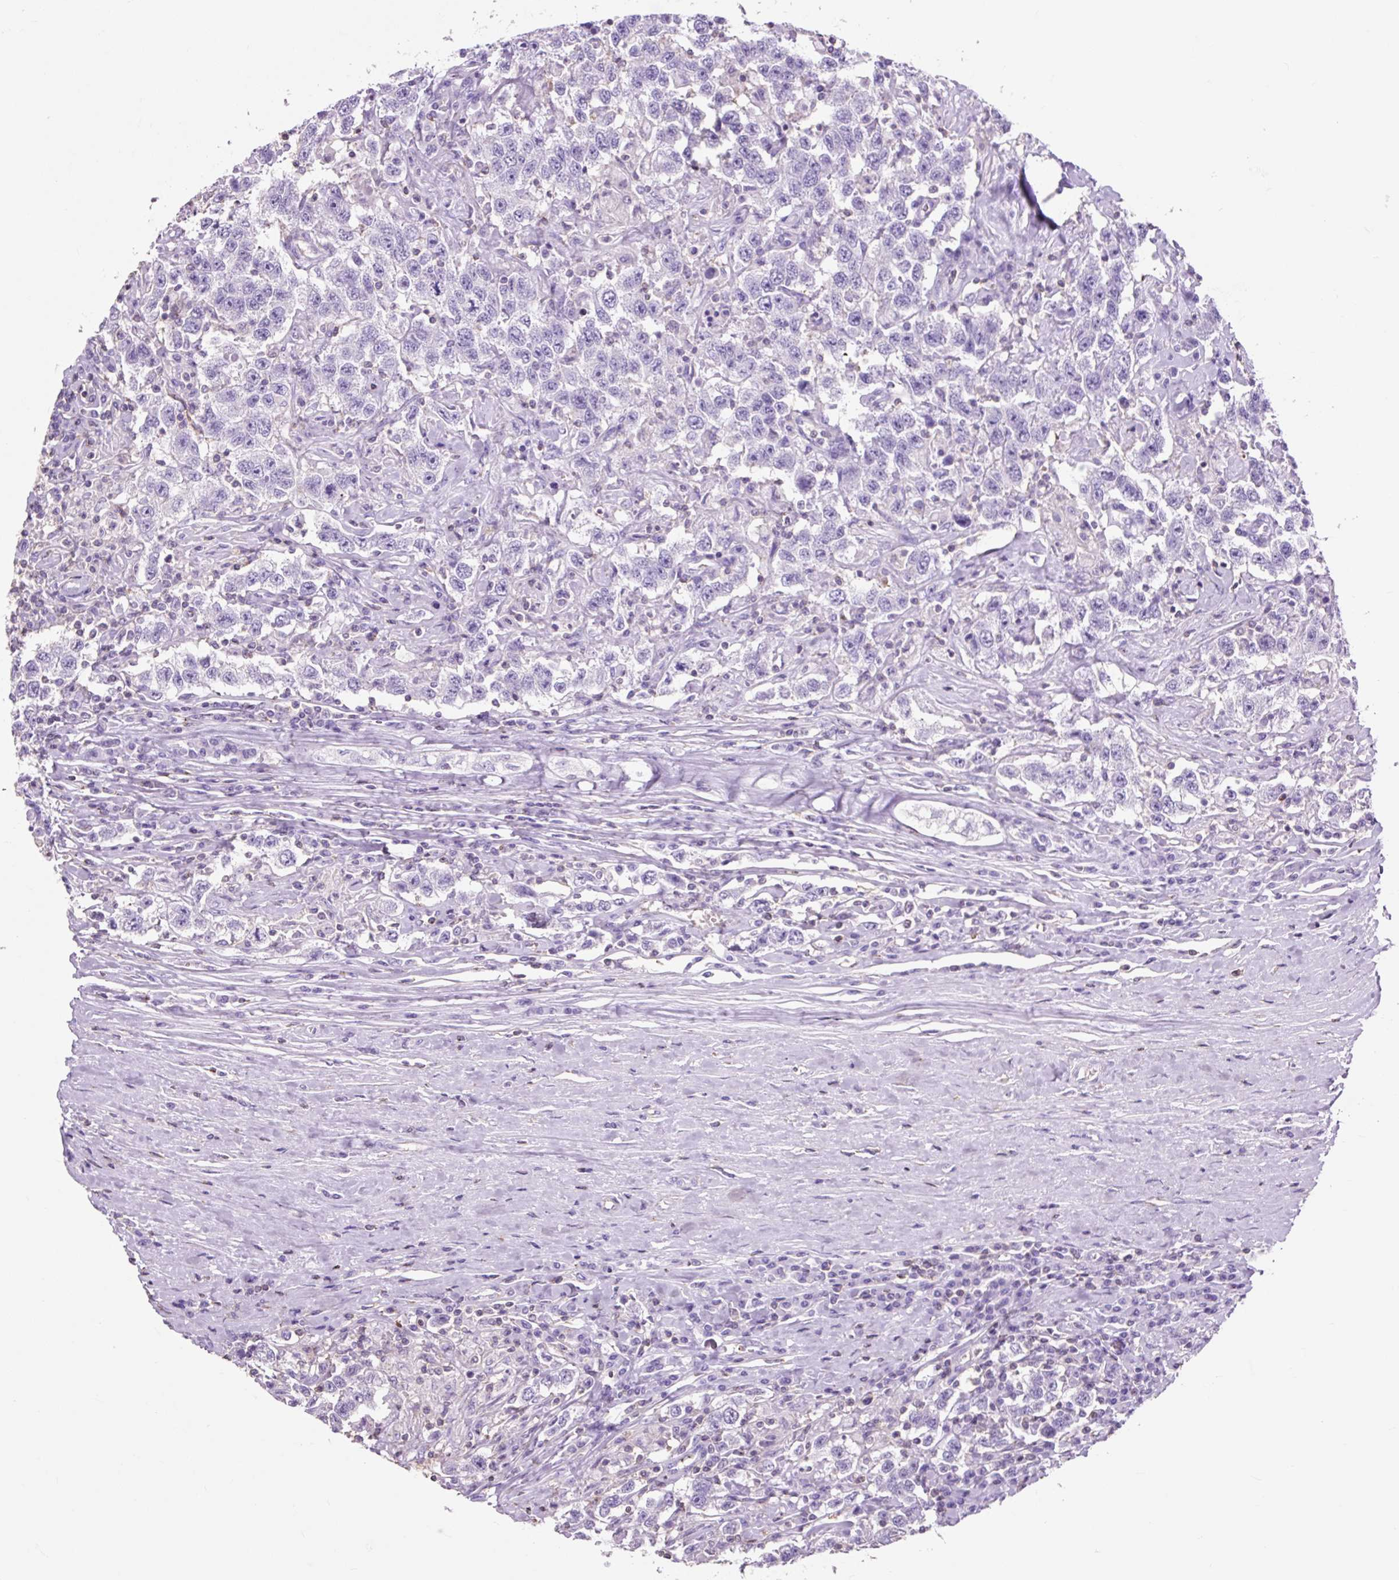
{"staining": {"intensity": "negative", "quantity": "none", "location": "none"}, "tissue": "testis cancer", "cell_type": "Tumor cells", "image_type": "cancer", "snomed": [{"axis": "morphology", "description": "Seminoma, NOS"}, {"axis": "topography", "description": "Testis"}], "caption": "Immunohistochemistry (IHC) micrograph of neoplastic tissue: human testis cancer stained with DAB (3,3'-diaminobenzidine) exhibits no significant protein positivity in tumor cells.", "gene": "OR10A7", "patient": {"sex": "male", "age": 41}}